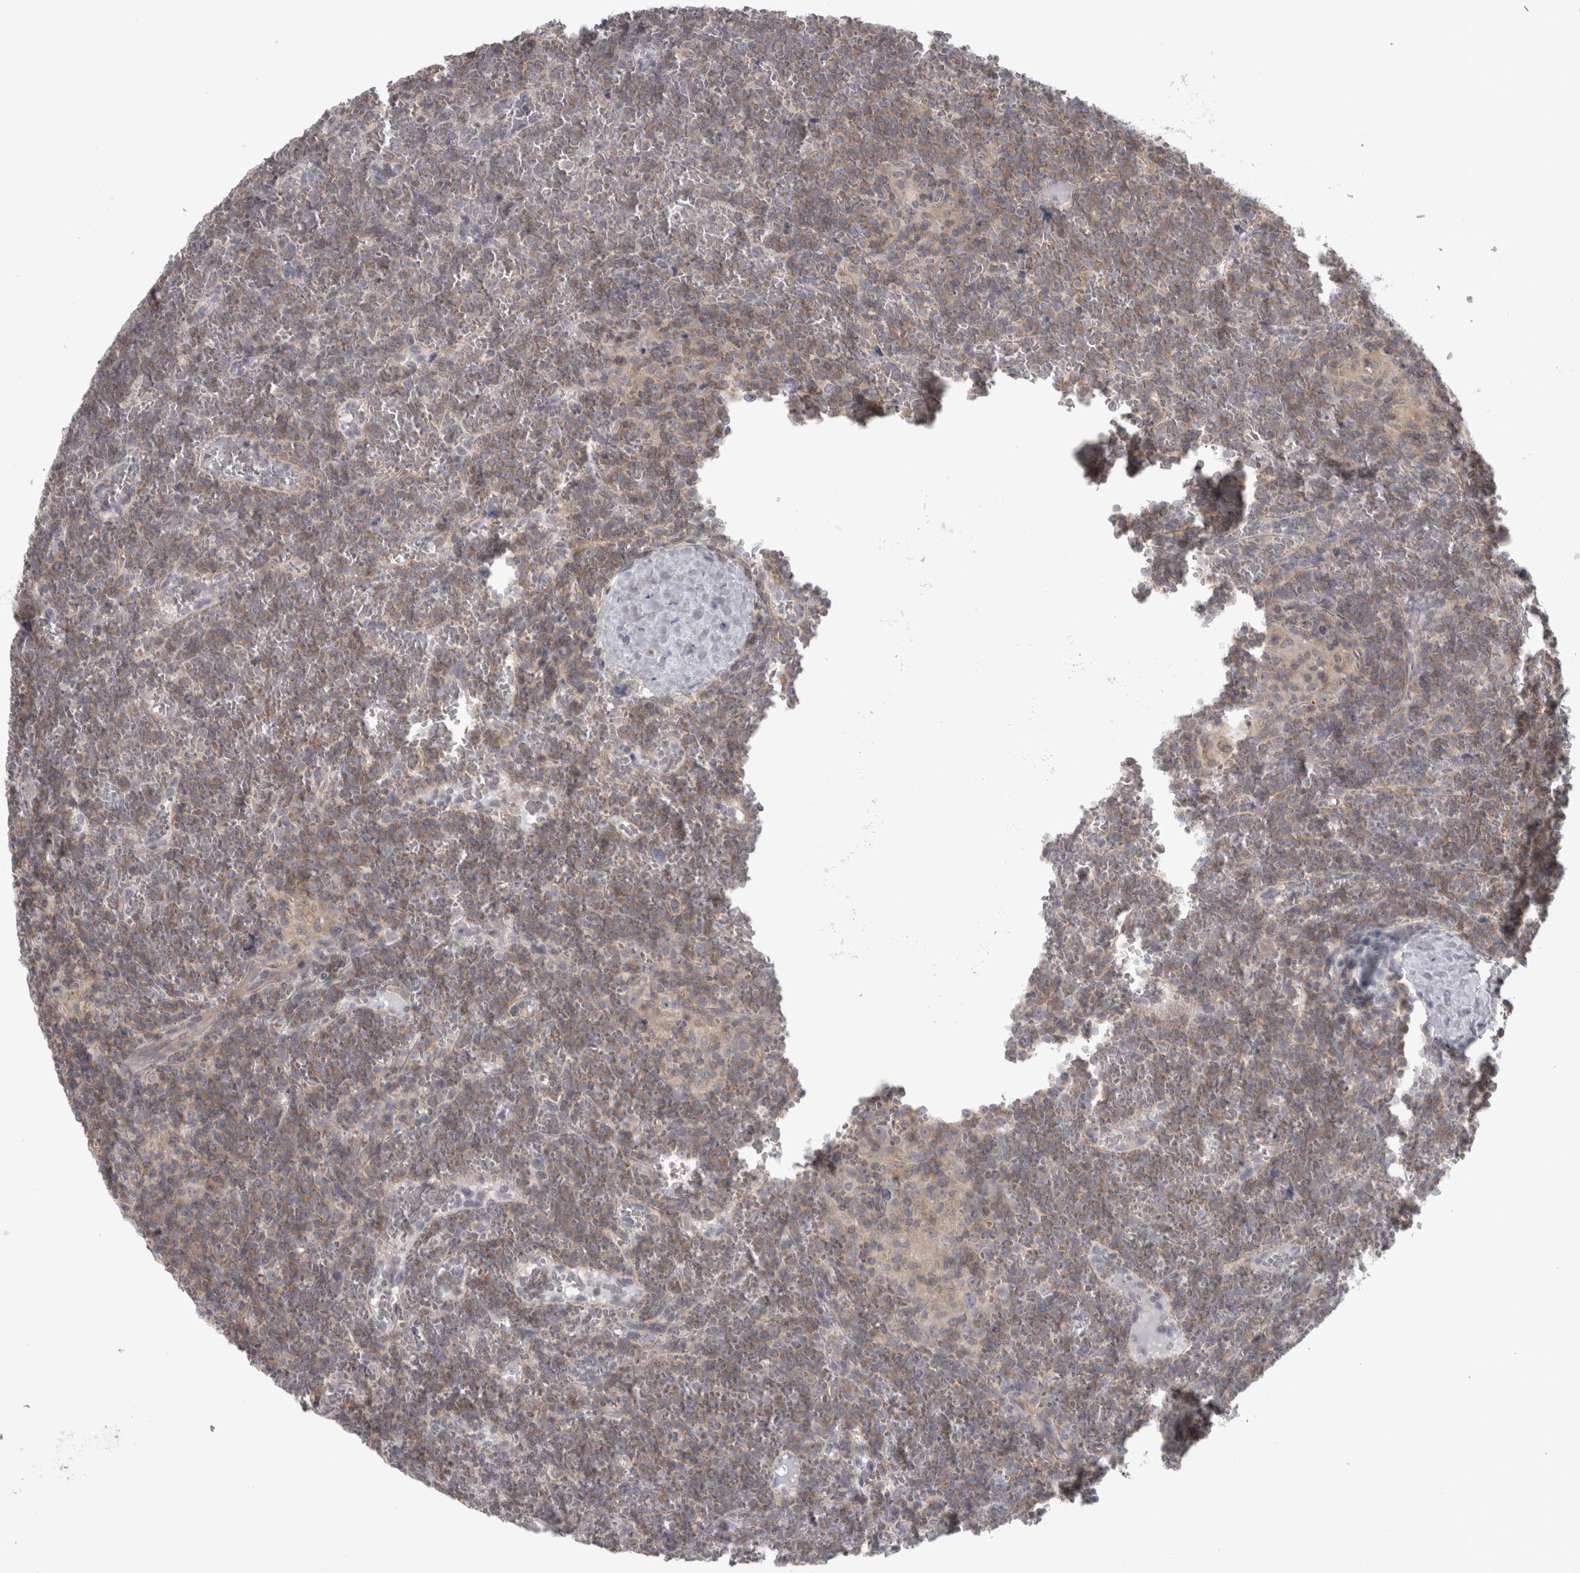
{"staining": {"intensity": "weak", "quantity": ">75%", "location": "cytoplasmic/membranous"}, "tissue": "lymphoma", "cell_type": "Tumor cells", "image_type": "cancer", "snomed": [{"axis": "morphology", "description": "Malignant lymphoma, non-Hodgkin's type, Low grade"}, {"axis": "topography", "description": "Spleen"}], "caption": "A photomicrograph showing weak cytoplasmic/membranous staining in approximately >75% of tumor cells in lymphoma, as visualized by brown immunohistochemical staining.", "gene": "PPP1R12B", "patient": {"sex": "female", "age": 19}}